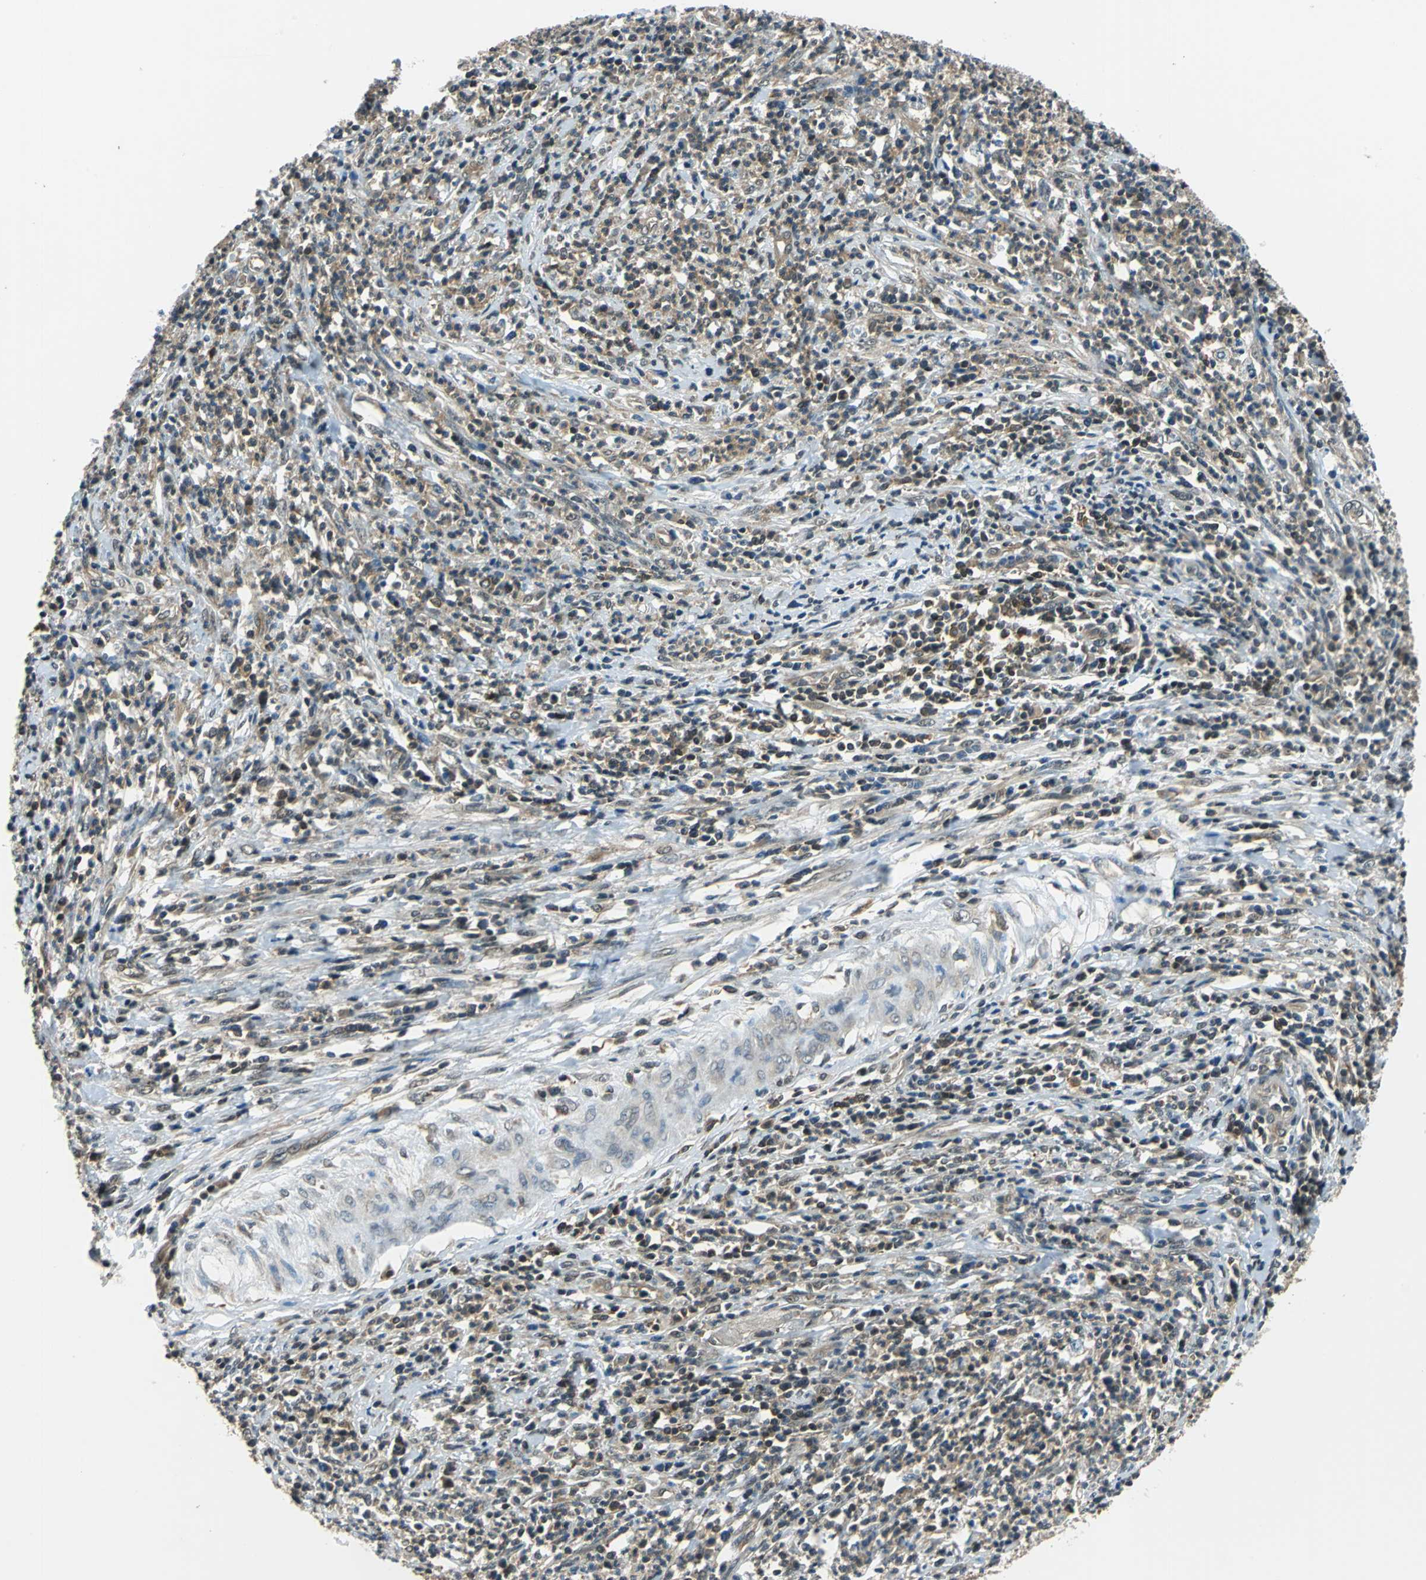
{"staining": {"intensity": "weak", "quantity": "25%-75%", "location": "cytoplasmic/membranous"}, "tissue": "cervical cancer", "cell_type": "Tumor cells", "image_type": "cancer", "snomed": [{"axis": "morphology", "description": "Squamous cell carcinoma, NOS"}, {"axis": "topography", "description": "Cervix"}], "caption": "DAB (3,3'-diaminobenzidine) immunohistochemical staining of human cervical cancer (squamous cell carcinoma) reveals weak cytoplasmic/membranous protein positivity in approximately 25%-75% of tumor cells.", "gene": "ARPC3", "patient": {"sex": "female", "age": 32}}